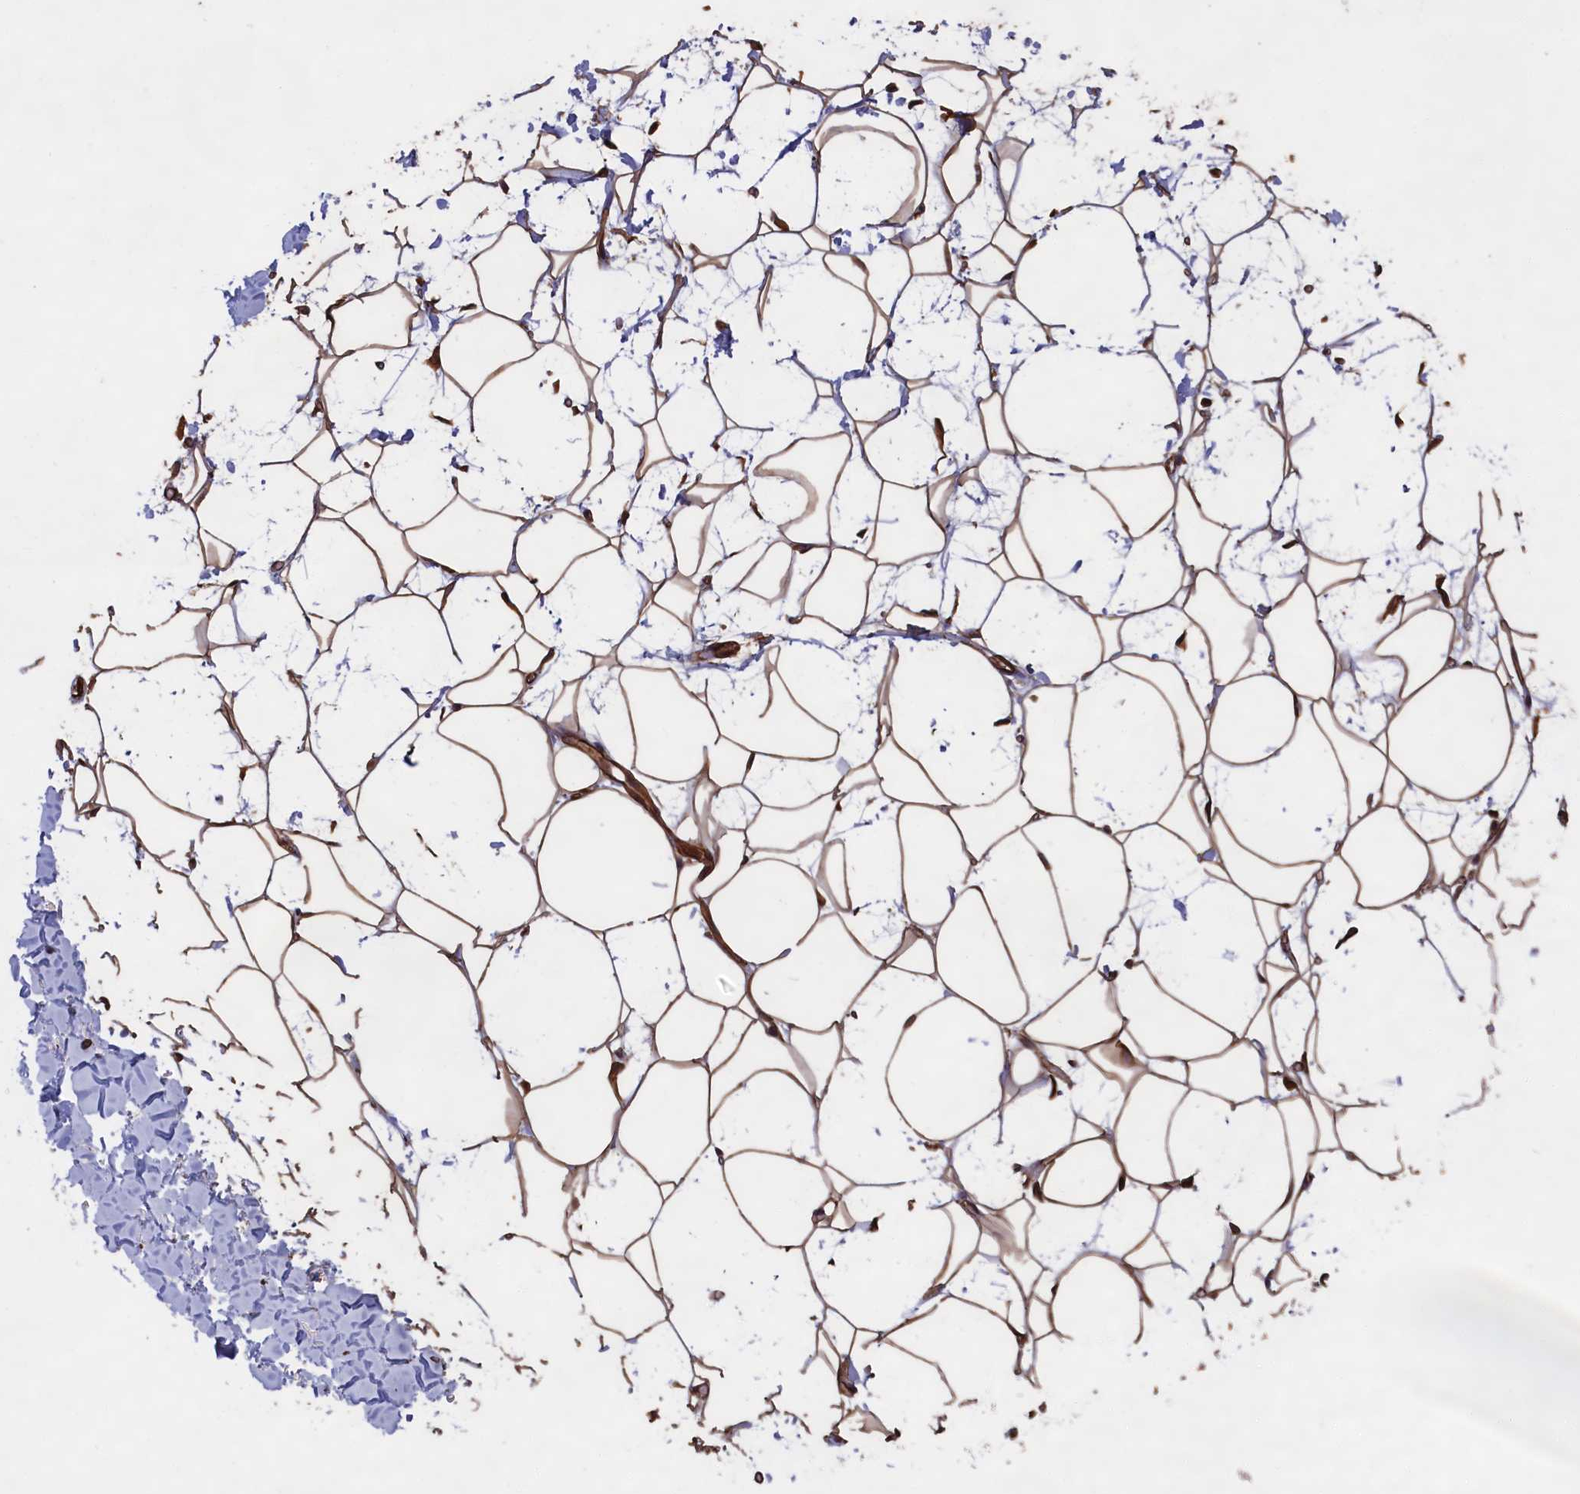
{"staining": {"intensity": "strong", "quantity": ">75%", "location": "cytoplasmic/membranous"}, "tissue": "adipose tissue", "cell_type": "Adipocytes", "image_type": "normal", "snomed": [{"axis": "morphology", "description": "Normal tissue, NOS"}, {"axis": "topography", "description": "Breast"}], "caption": "Immunohistochemical staining of benign adipose tissue demonstrates high levels of strong cytoplasmic/membranous expression in approximately >75% of adipocytes. Using DAB (brown) and hematoxylin (blue) stains, captured at high magnification using brightfield microscopy.", "gene": "CCDC124", "patient": {"sex": "female", "age": 26}}